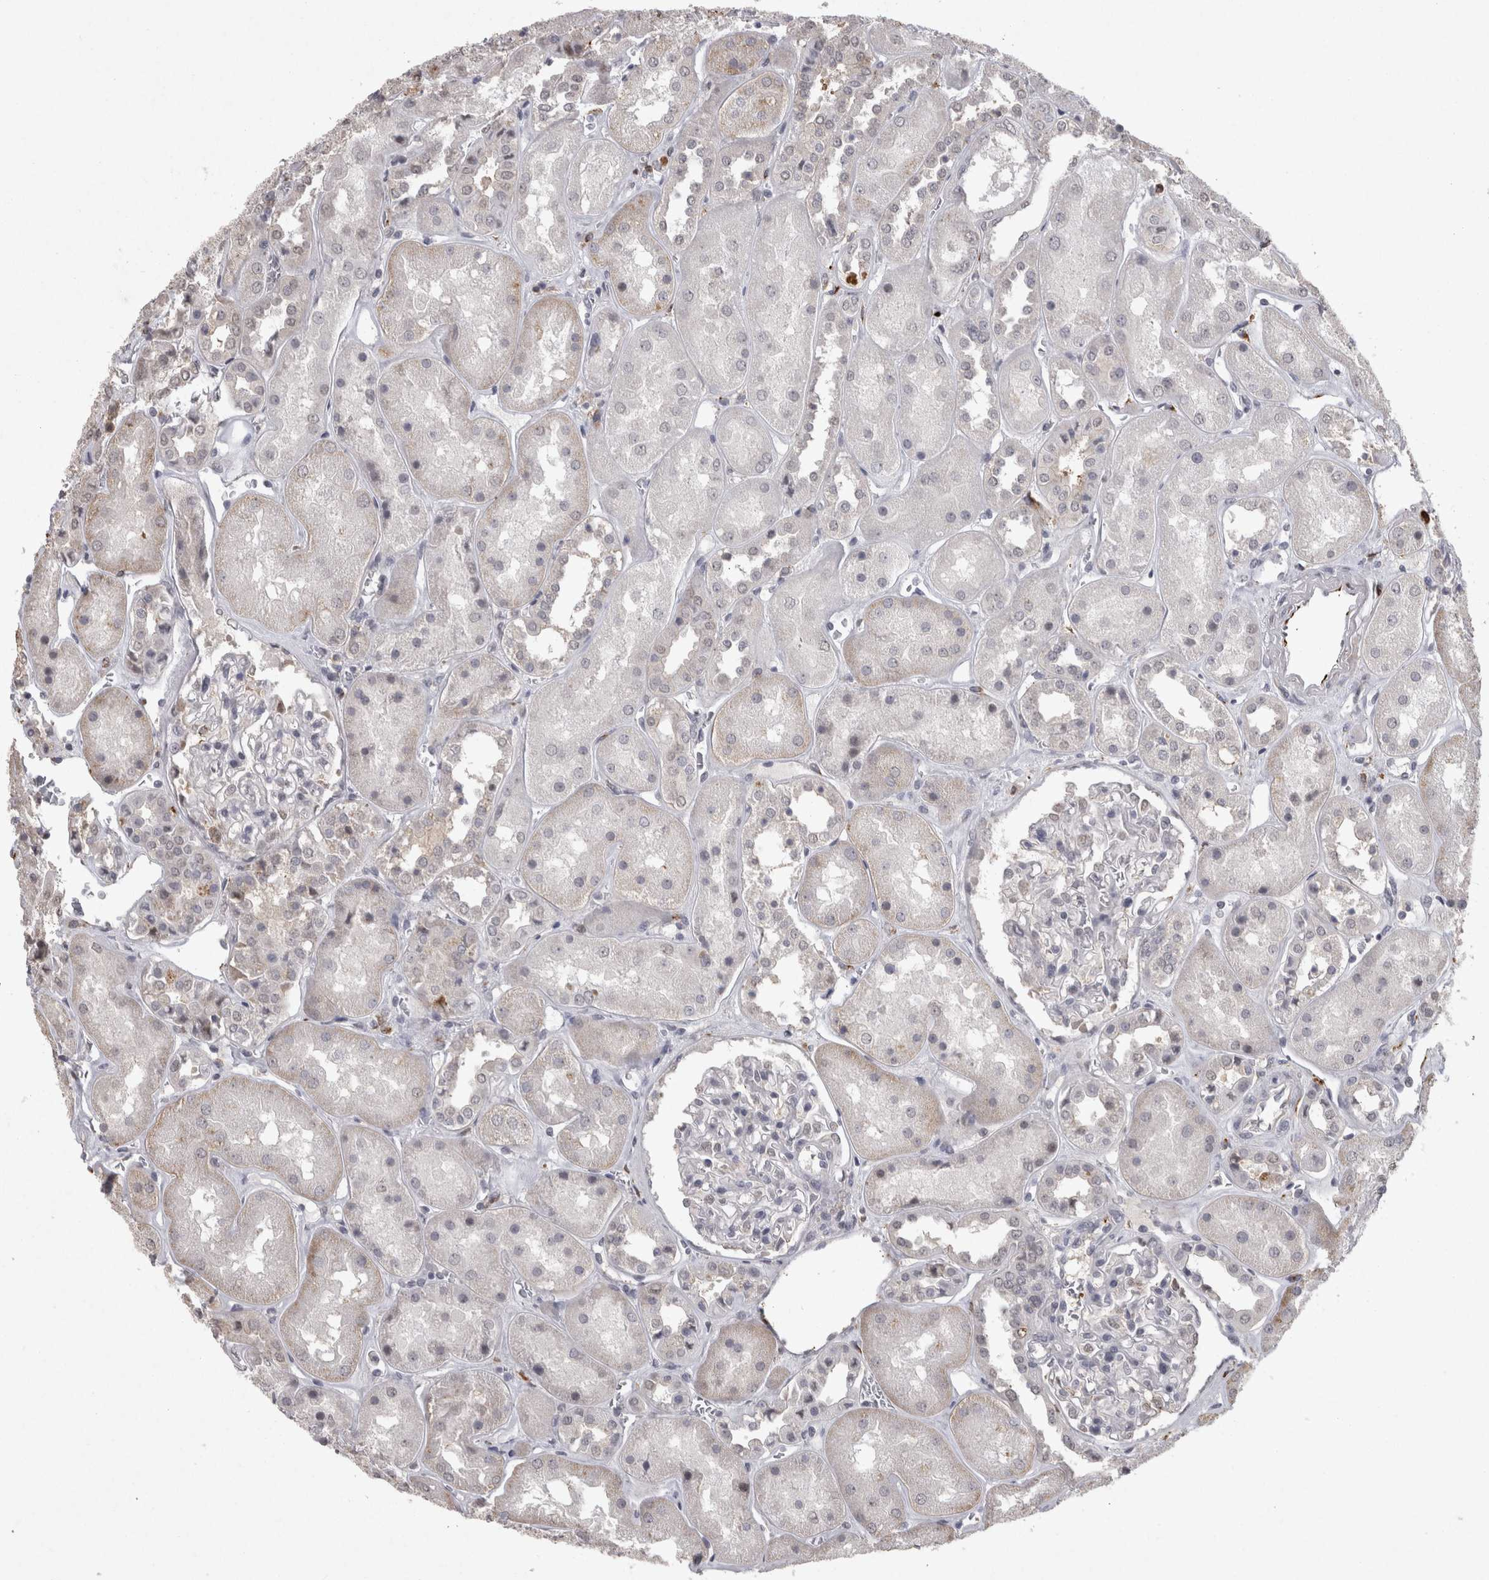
{"staining": {"intensity": "weak", "quantity": "<25%", "location": "nuclear"}, "tissue": "kidney", "cell_type": "Cells in glomeruli", "image_type": "normal", "snomed": [{"axis": "morphology", "description": "Normal tissue, NOS"}, {"axis": "topography", "description": "Kidney"}], "caption": "IHC micrograph of benign kidney stained for a protein (brown), which displays no expression in cells in glomeruli.", "gene": "MEP1A", "patient": {"sex": "male", "age": 70}}